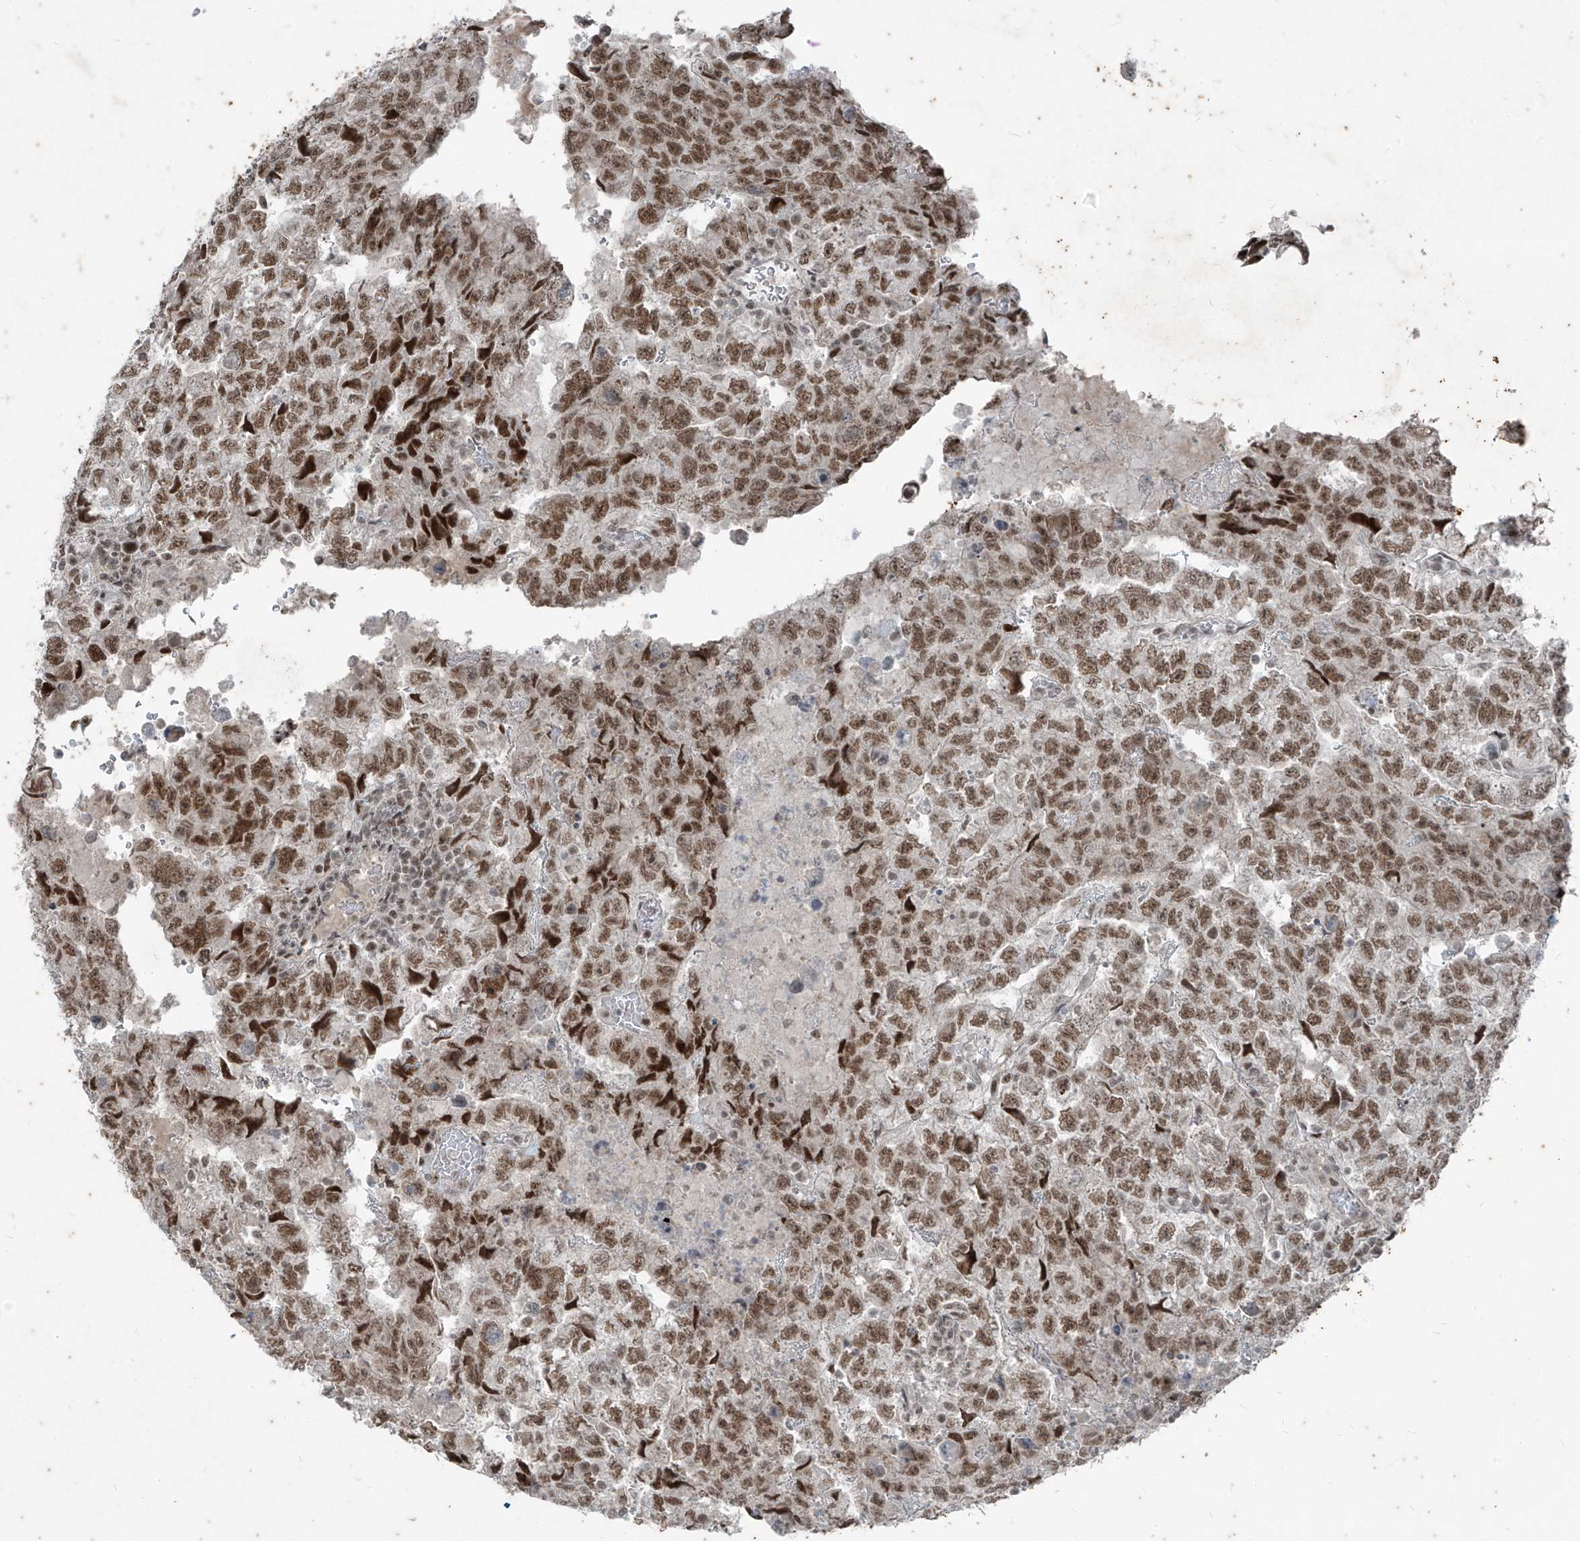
{"staining": {"intensity": "moderate", "quantity": ">75%", "location": "nuclear"}, "tissue": "testis cancer", "cell_type": "Tumor cells", "image_type": "cancer", "snomed": [{"axis": "morphology", "description": "Carcinoma, Embryonal, NOS"}, {"axis": "topography", "description": "Testis"}], "caption": "IHC of embryonal carcinoma (testis) shows medium levels of moderate nuclear expression in approximately >75% of tumor cells. (DAB (3,3'-diaminobenzidine) IHC, brown staining for protein, blue staining for nuclei).", "gene": "ZNF354B", "patient": {"sex": "male", "age": 36}}